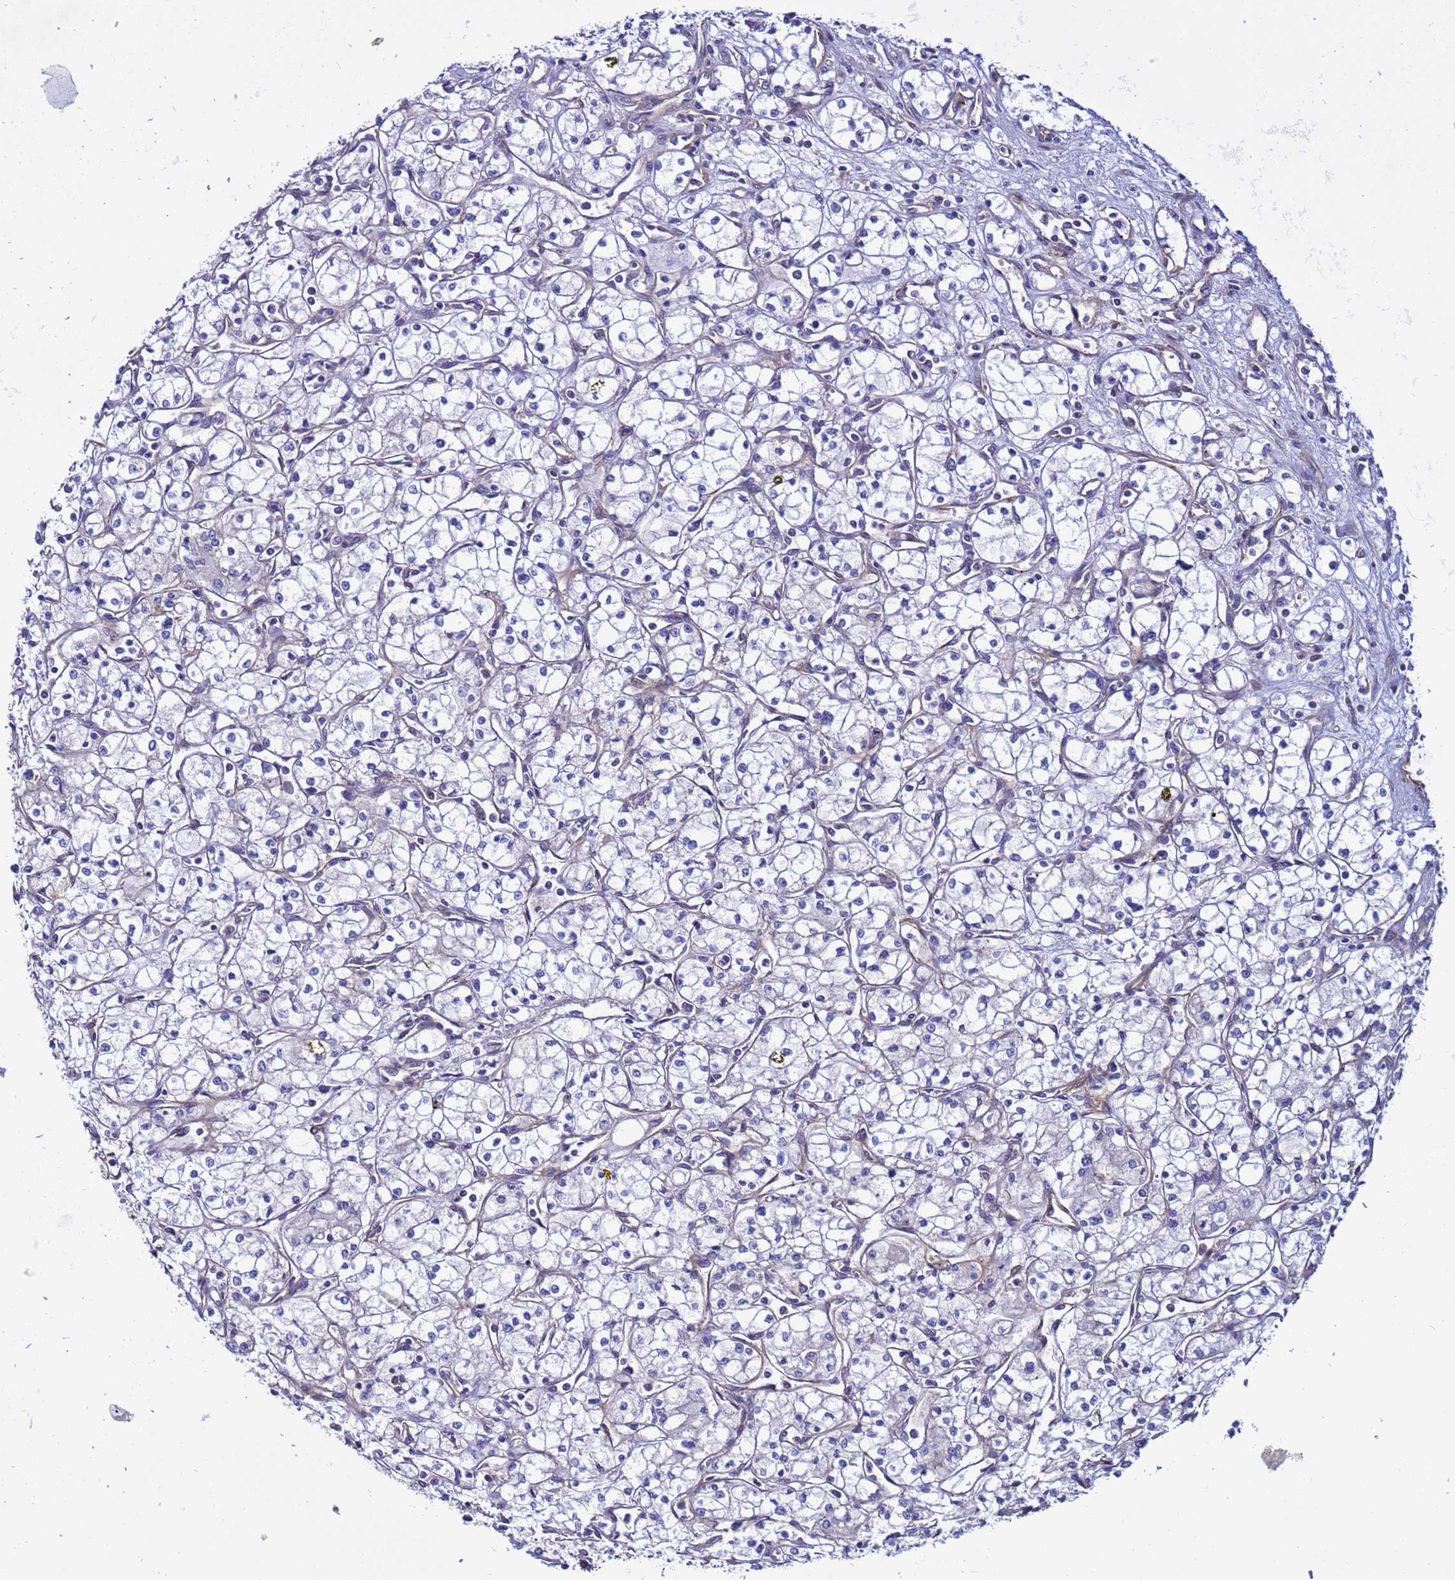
{"staining": {"intensity": "negative", "quantity": "none", "location": "none"}, "tissue": "renal cancer", "cell_type": "Tumor cells", "image_type": "cancer", "snomed": [{"axis": "morphology", "description": "Adenocarcinoma, NOS"}, {"axis": "topography", "description": "Kidney"}], "caption": "The immunohistochemistry (IHC) photomicrograph has no significant staining in tumor cells of adenocarcinoma (renal) tissue. (Stains: DAB IHC with hematoxylin counter stain, Microscopy: brightfield microscopy at high magnification).", "gene": "STK38", "patient": {"sex": "male", "age": 59}}